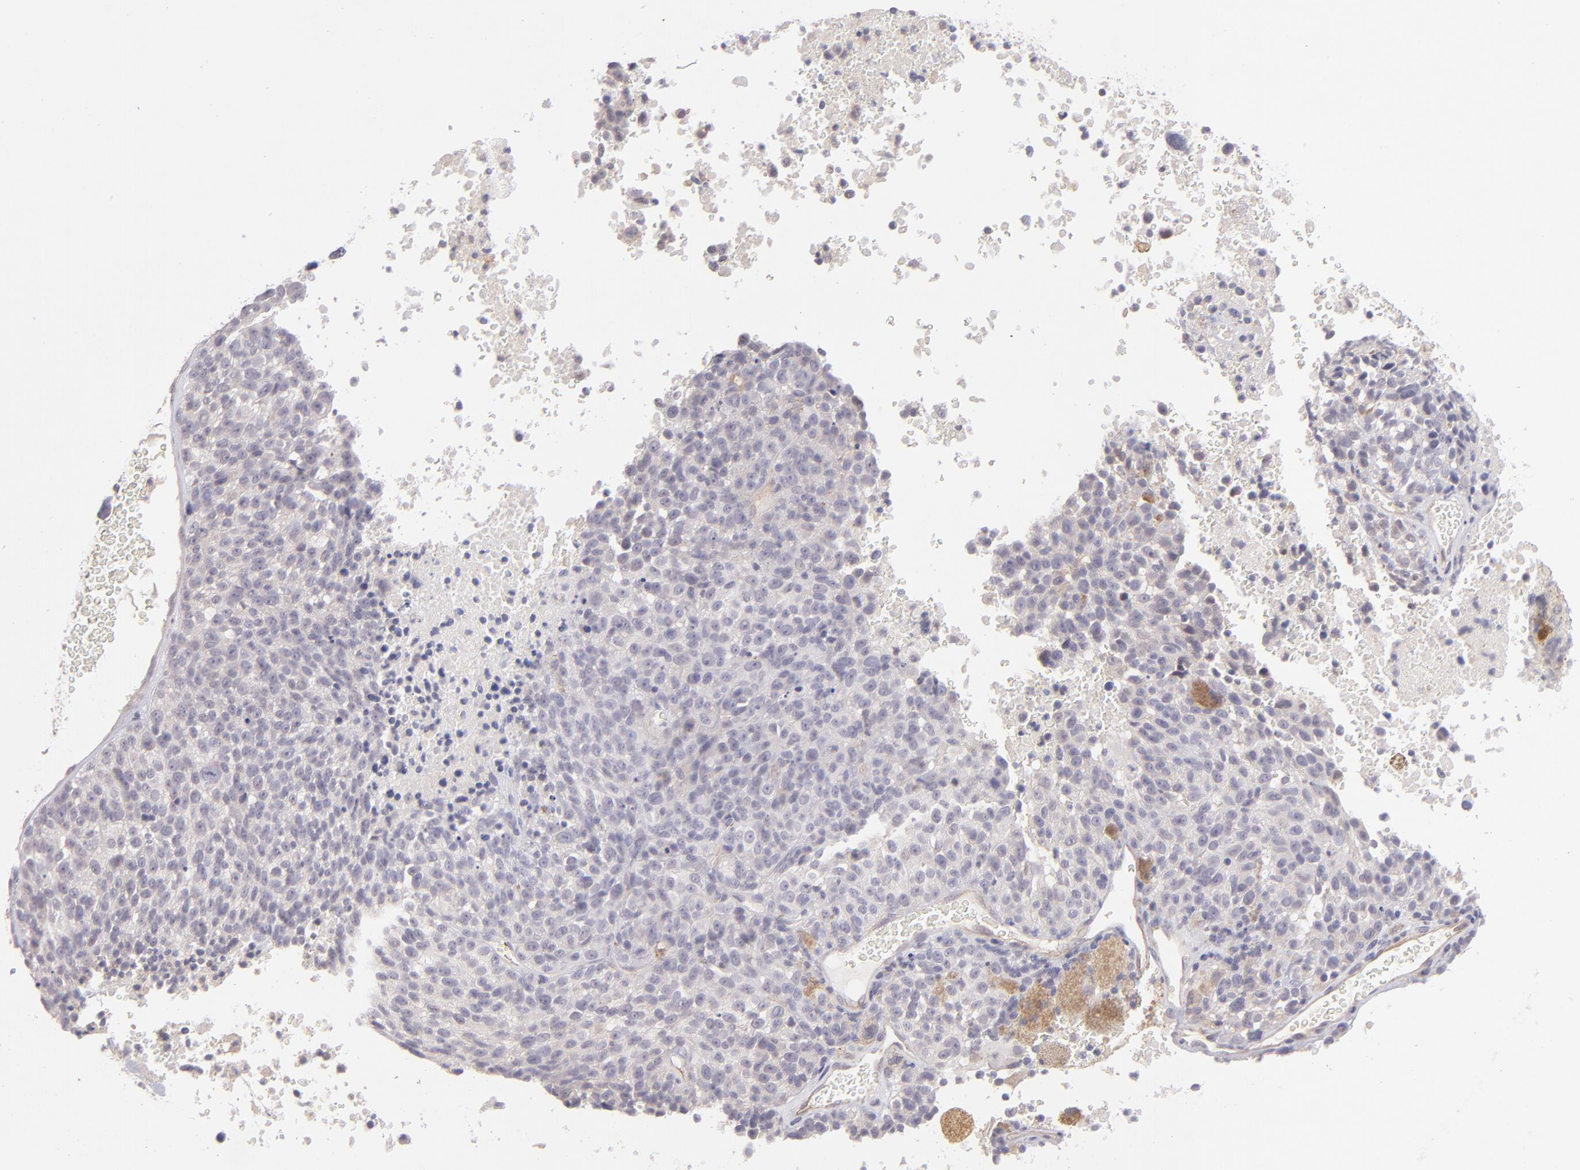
{"staining": {"intensity": "negative", "quantity": "none", "location": "none"}, "tissue": "melanoma", "cell_type": "Tumor cells", "image_type": "cancer", "snomed": [{"axis": "morphology", "description": "Malignant melanoma, Metastatic site"}, {"axis": "topography", "description": "Cerebral cortex"}], "caption": "DAB (3,3'-diaminobenzidine) immunohistochemical staining of human malignant melanoma (metastatic site) shows no significant expression in tumor cells. Nuclei are stained in blue.", "gene": "THBD", "patient": {"sex": "female", "age": 52}}